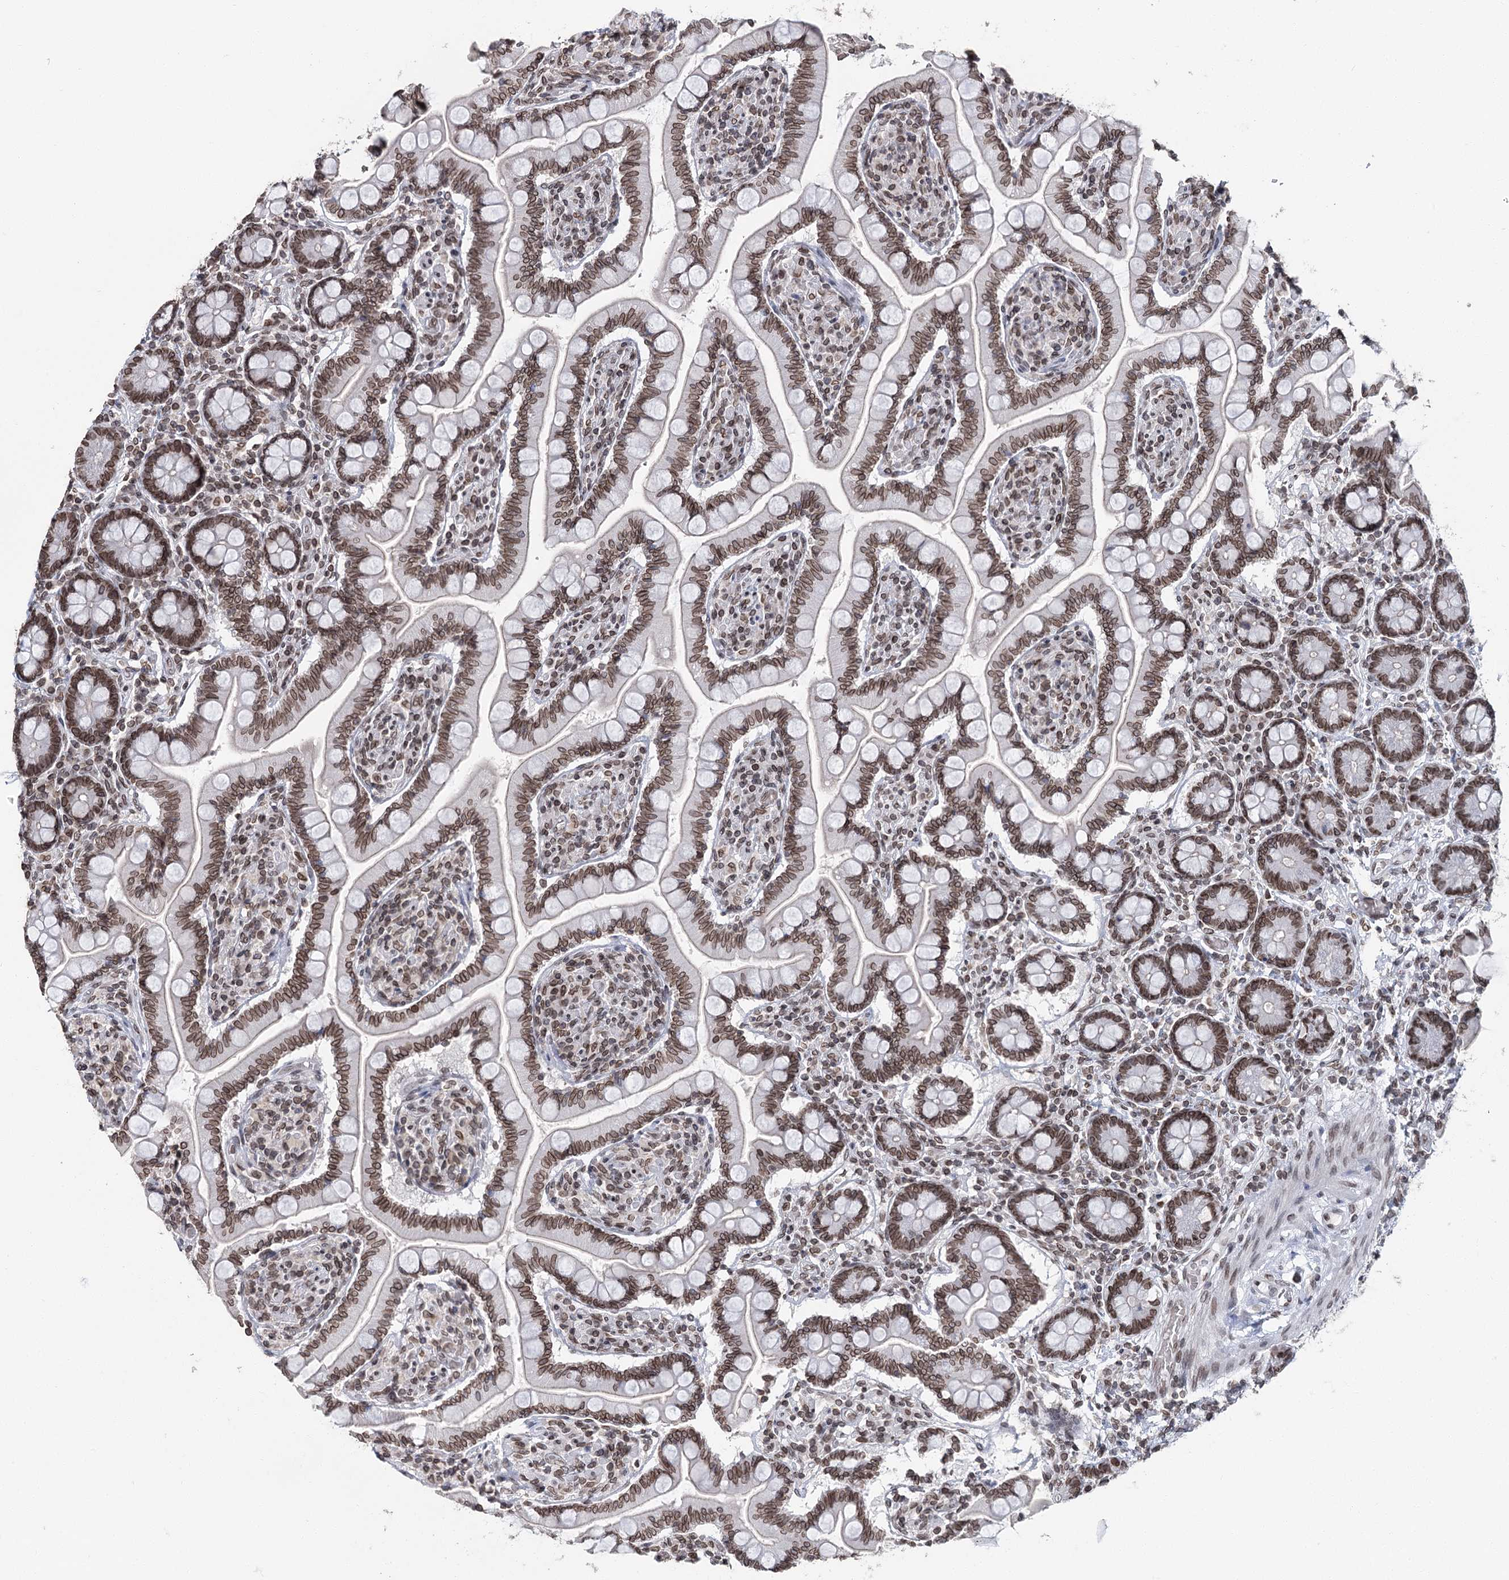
{"staining": {"intensity": "moderate", "quantity": ">75%", "location": "cytoplasmic/membranous,nuclear"}, "tissue": "small intestine", "cell_type": "Glandular cells", "image_type": "normal", "snomed": [{"axis": "morphology", "description": "Normal tissue, NOS"}, {"axis": "topography", "description": "Small intestine"}], "caption": "Immunohistochemical staining of benign small intestine shows medium levels of moderate cytoplasmic/membranous,nuclear expression in about >75% of glandular cells.", "gene": "KIAA0930", "patient": {"sex": "female", "age": 64}}